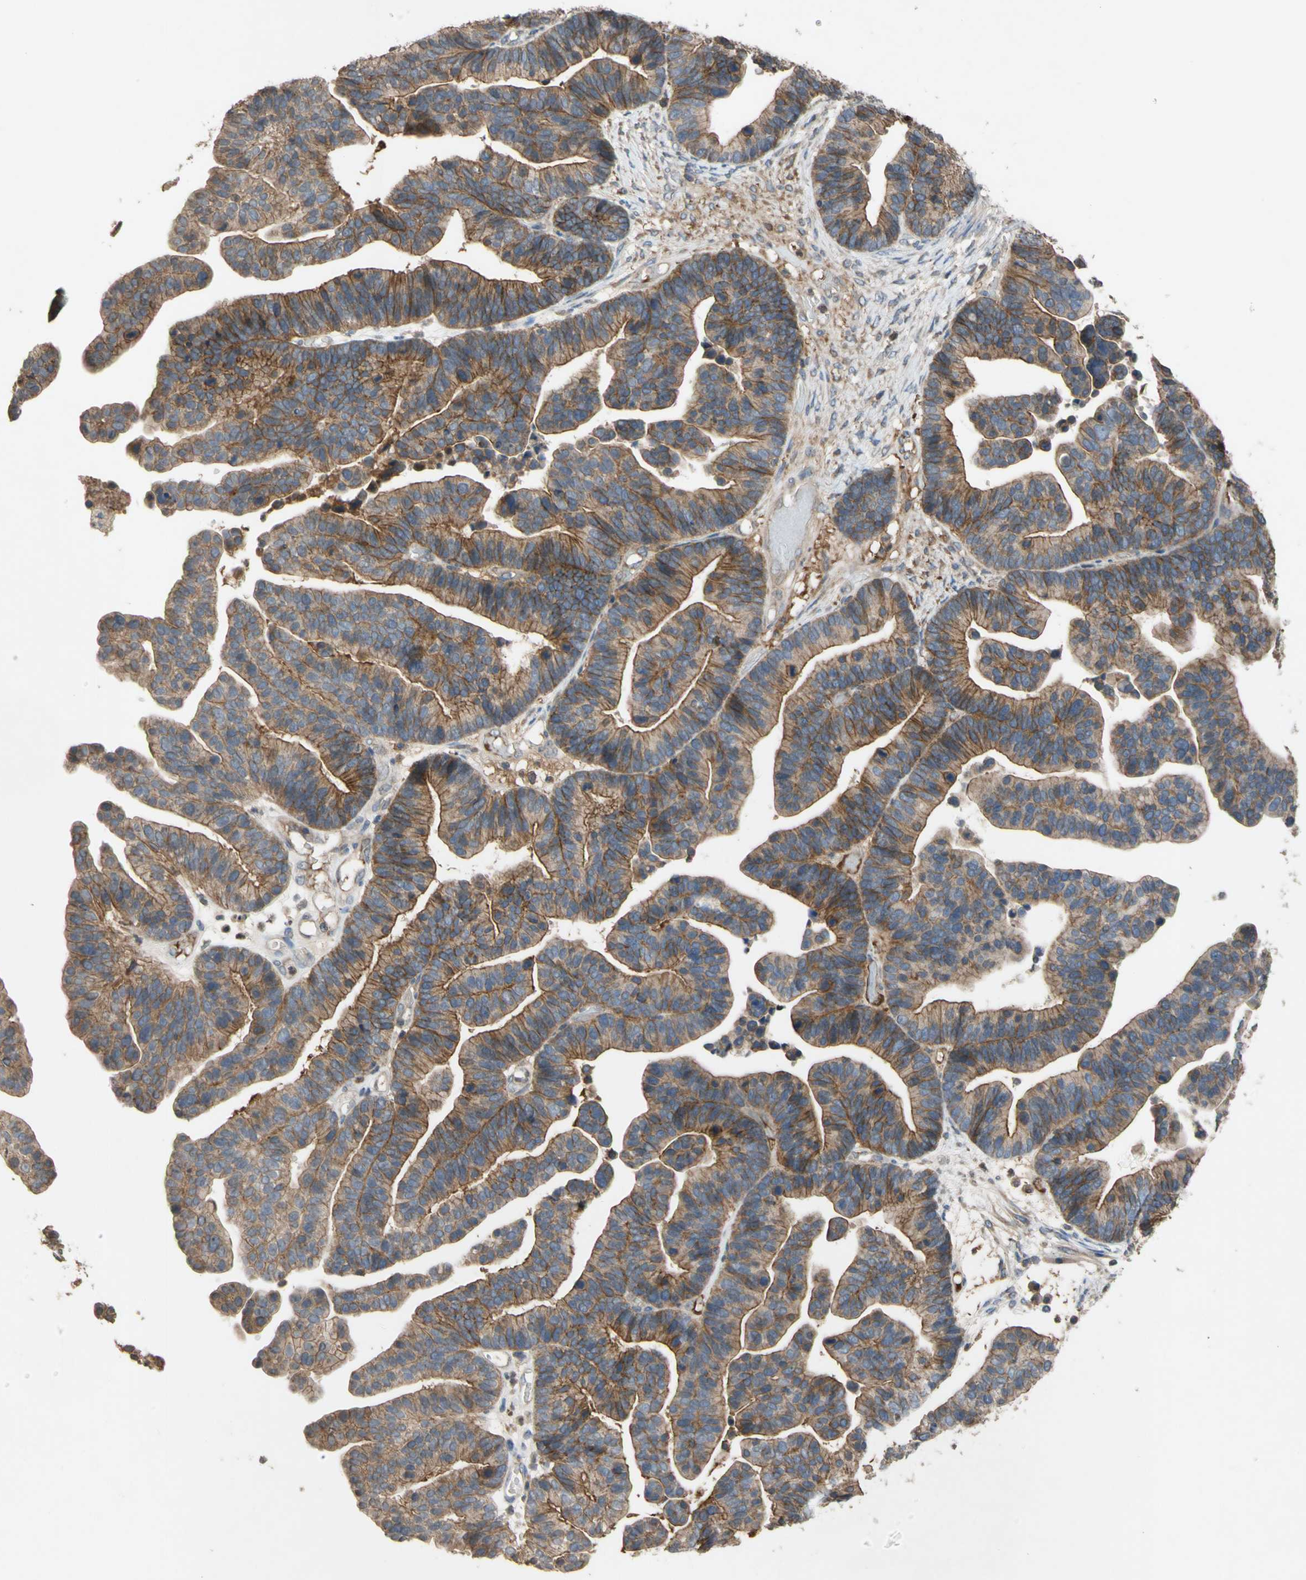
{"staining": {"intensity": "moderate", "quantity": ">75%", "location": "cytoplasmic/membranous"}, "tissue": "ovarian cancer", "cell_type": "Tumor cells", "image_type": "cancer", "snomed": [{"axis": "morphology", "description": "Cystadenocarcinoma, serous, NOS"}, {"axis": "topography", "description": "Ovary"}], "caption": "Protein analysis of ovarian serous cystadenocarcinoma tissue exhibits moderate cytoplasmic/membranous expression in approximately >75% of tumor cells.", "gene": "NECTIN3", "patient": {"sex": "female", "age": 56}}